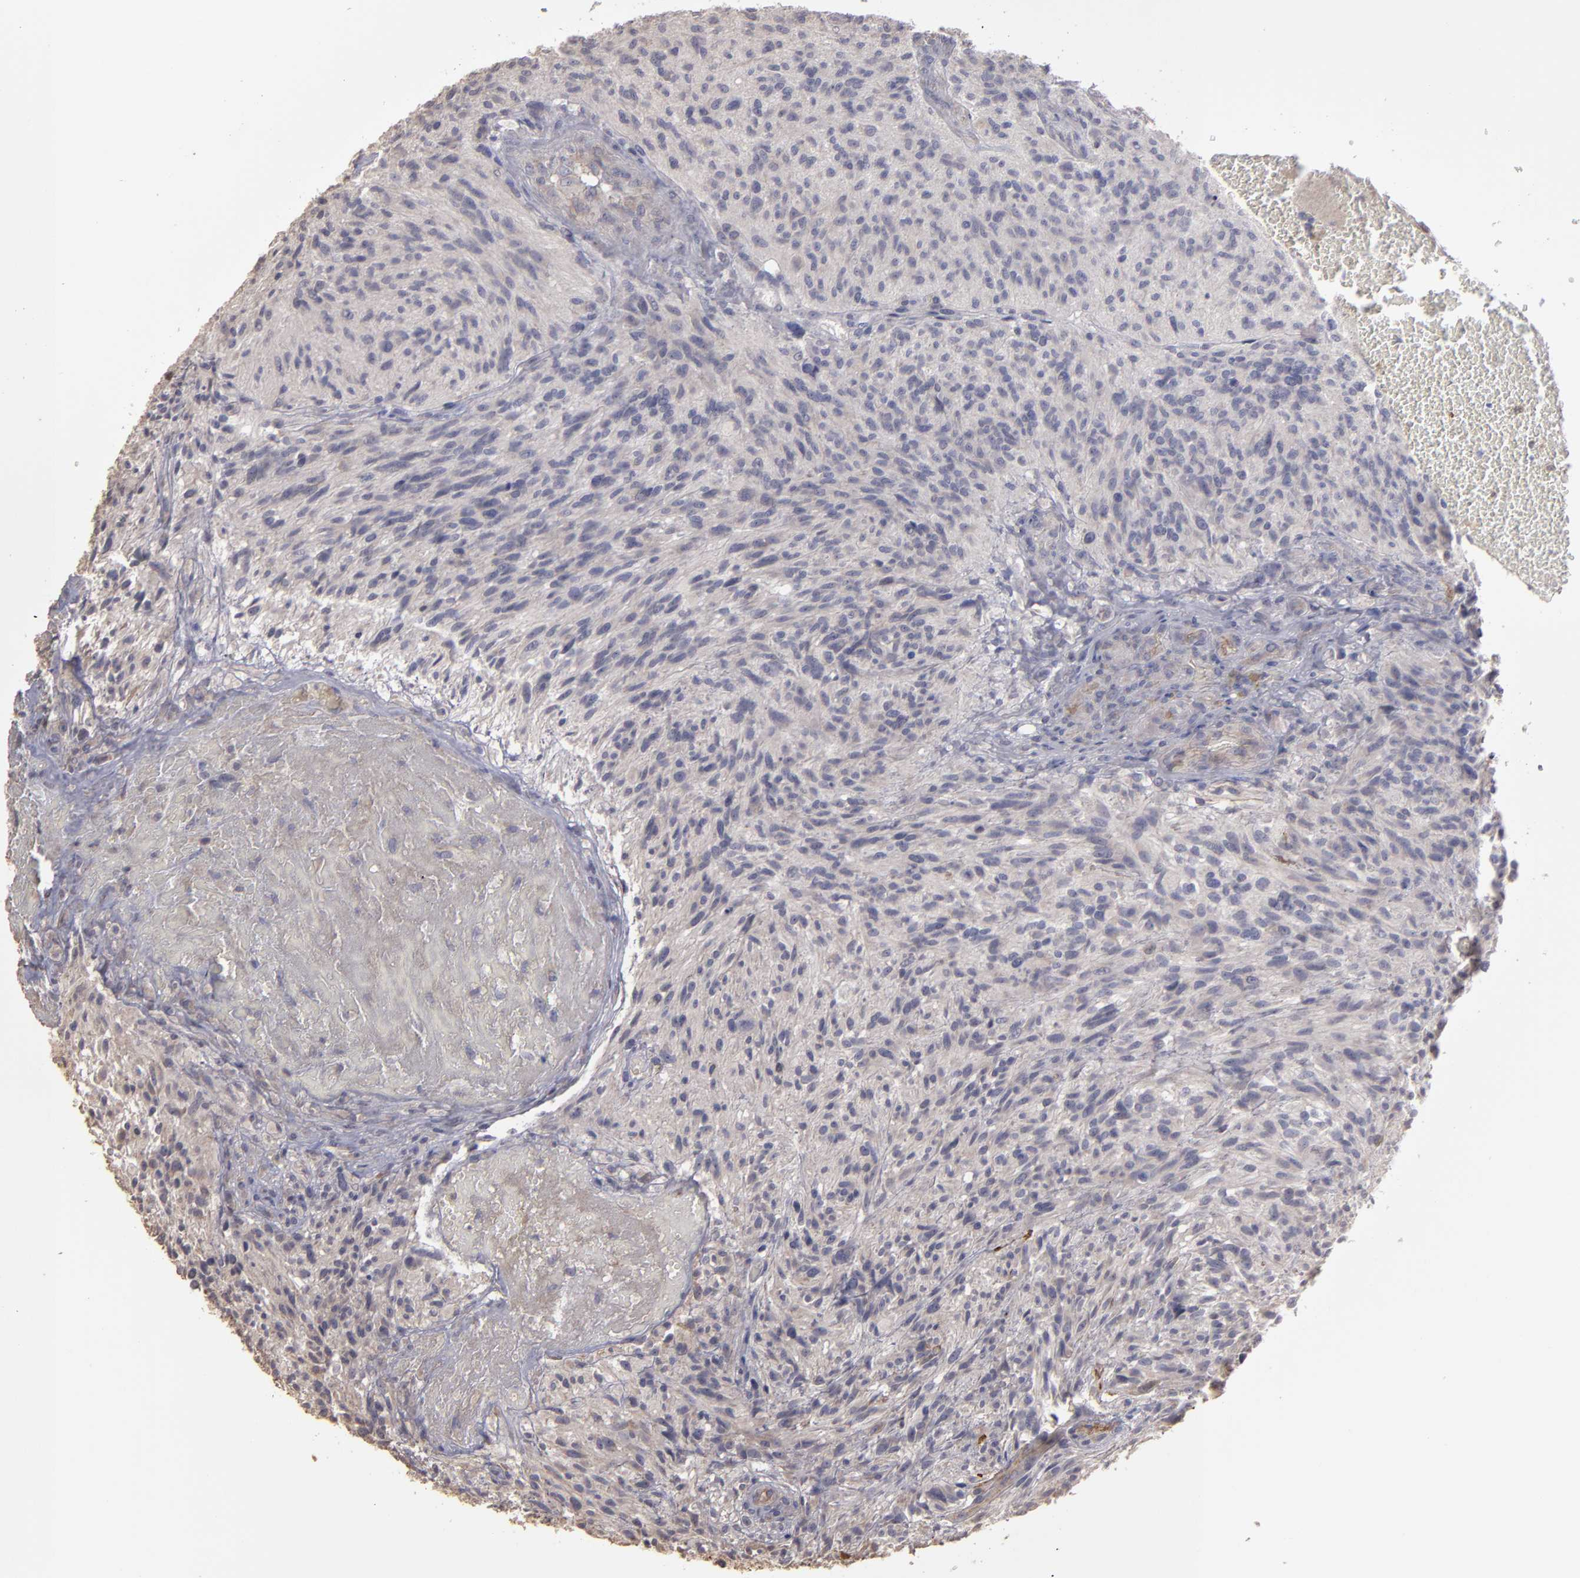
{"staining": {"intensity": "negative", "quantity": "none", "location": "none"}, "tissue": "glioma", "cell_type": "Tumor cells", "image_type": "cancer", "snomed": [{"axis": "morphology", "description": "Normal tissue, NOS"}, {"axis": "morphology", "description": "Glioma, malignant, High grade"}, {"axis": "topography", "description": "Cerebral cortex"}], "caption": "Tumor cells are negative for brown protein staining in malignant high-grade glioma.", "gene": "CD55", "patient": {"sex": "male", "age": 75}}